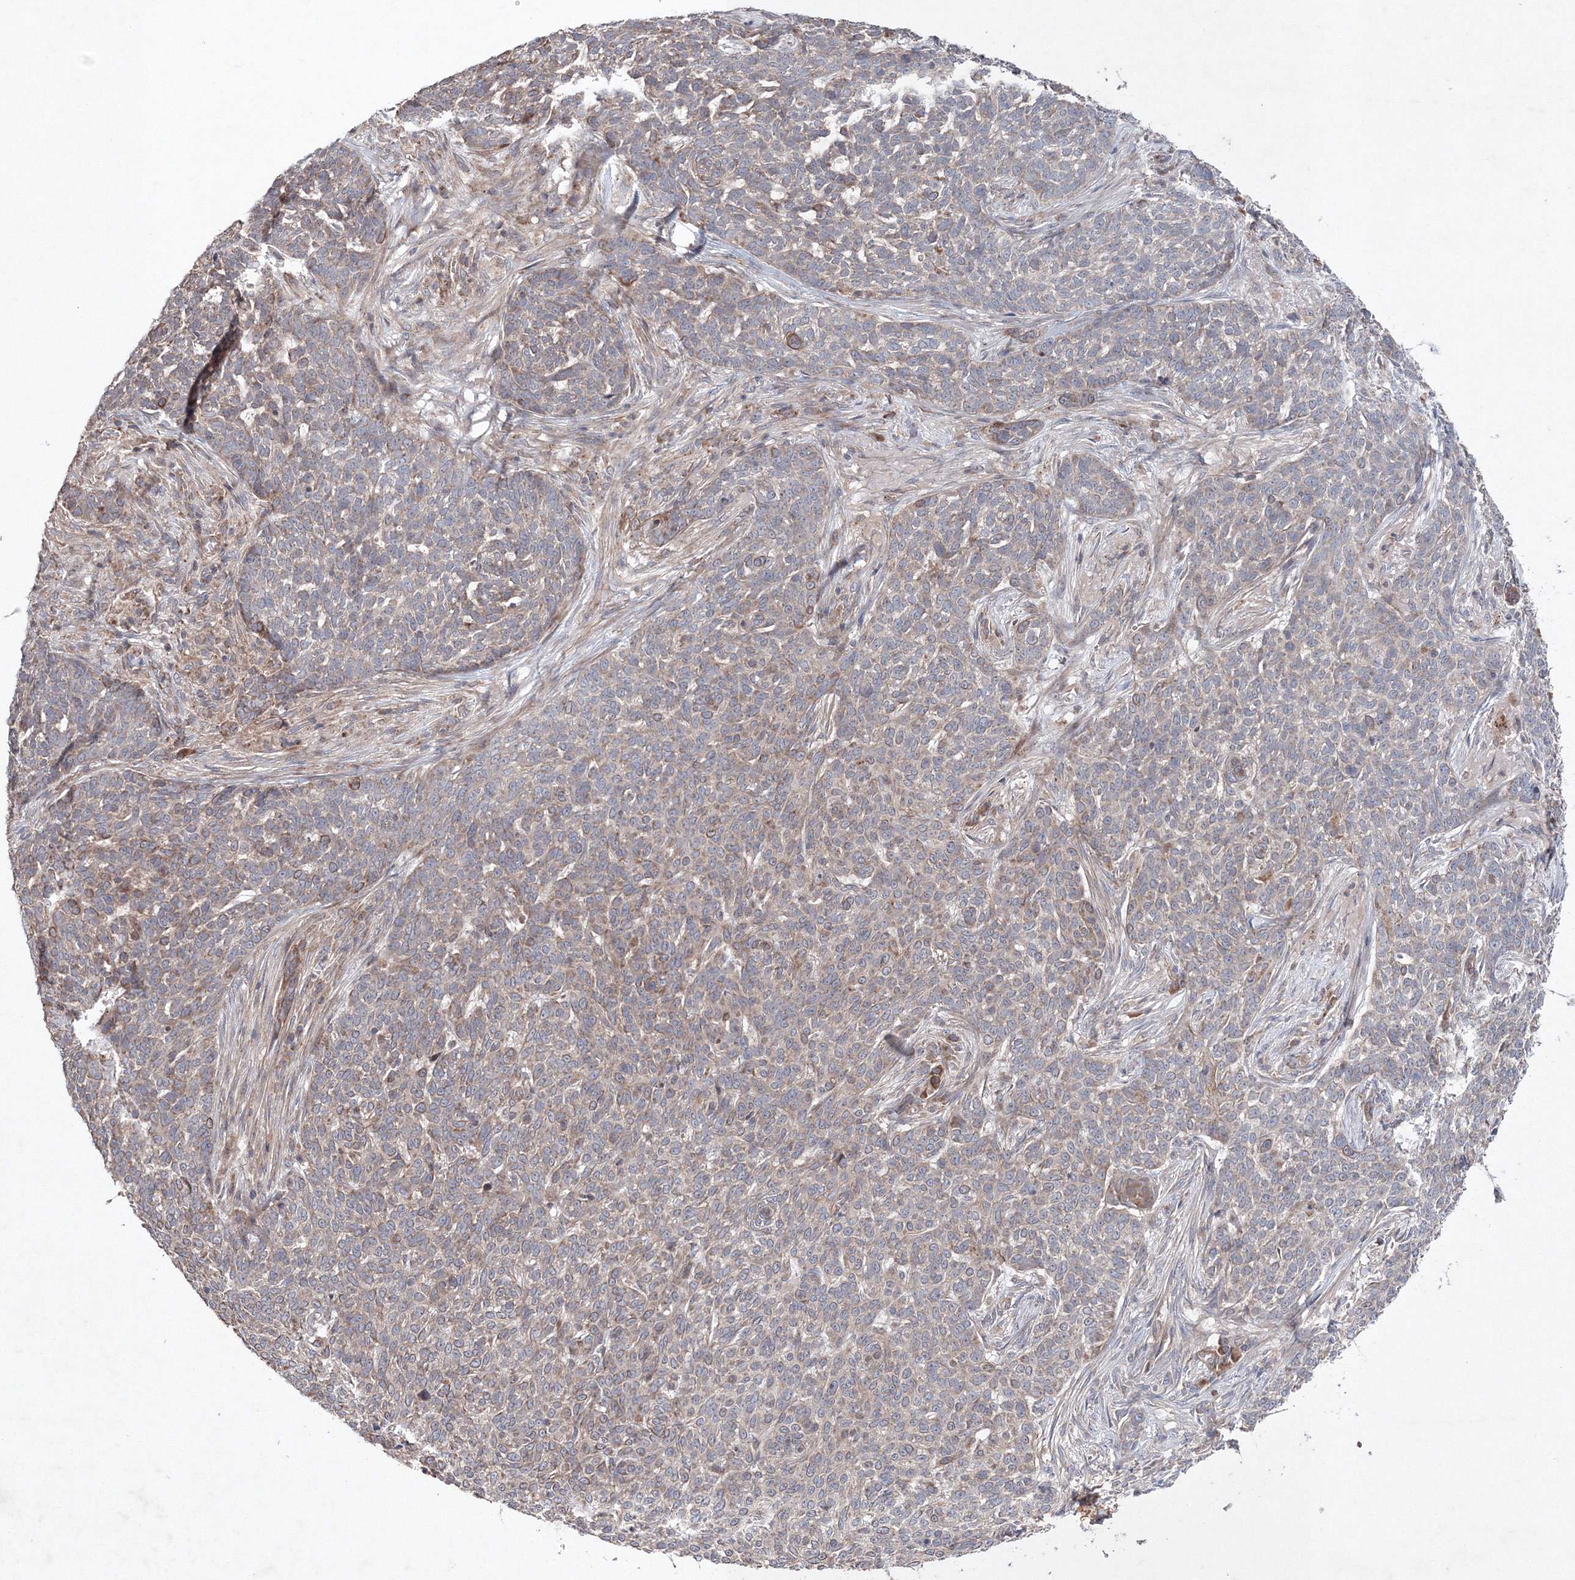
{"staining": {"intensity": "weak", "quantity": "25%-75%", "location": "cytoplasmic/membranous"}, "tissue": "skin cancer", "cell_type": "Tumor cells", "image_type": "cancer", "snomed": [{"axis": "morphology", "description": "Basal cell carcinoma"}, {"axis": "topography", "description": "Skin"}], "caption": "Immunohistochemistry (IHC) micrograph of neoplastic tissue: skin cancer (basal cell carcinoma) stained using immunohistochemistry (IHC) demonstrates low levels of weak protein expression localized specifically in the cytoplasmic/membranous of tumor cells, appearing as a cytoplasmic/membranous brown color.", "gene": "NOA1", "patient": {"sex": "male", "age": 85}}